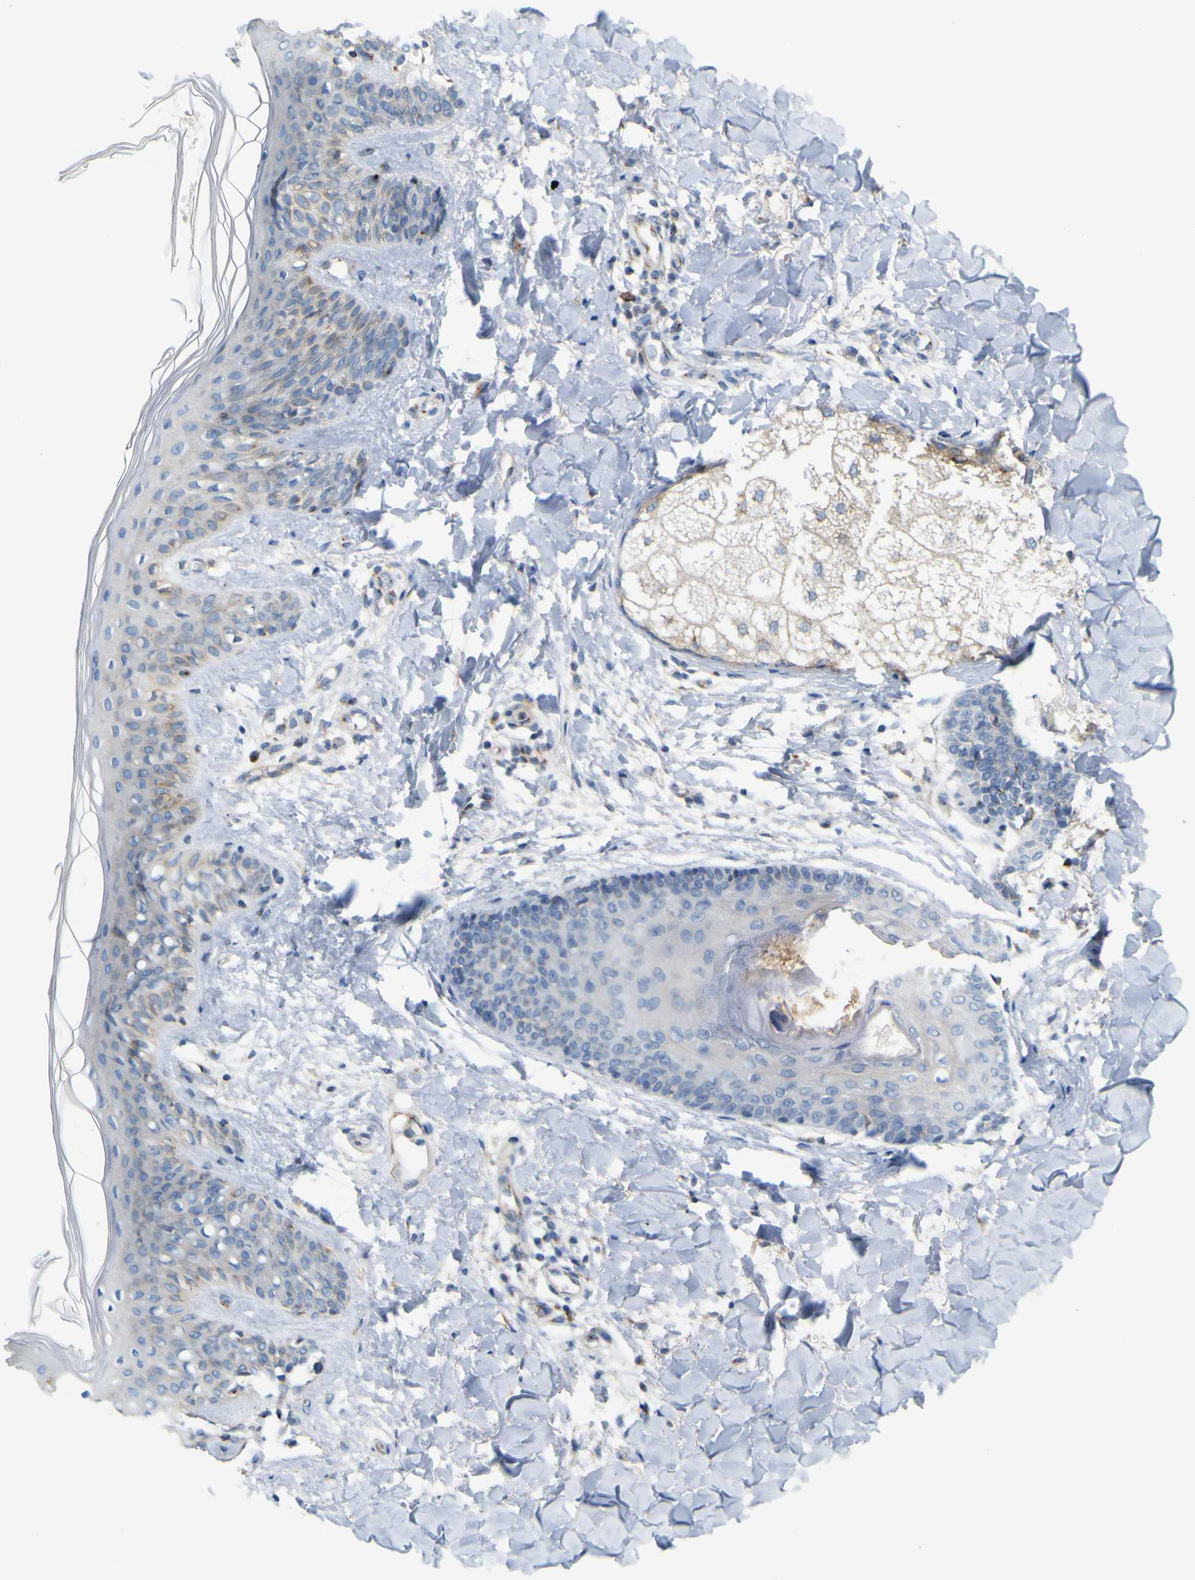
{"staining": {"intensity": "moderate", "quantity": "<25%", "location": "cytoplasmic/membranous"}, "tissue": "skin", "cell_type": "Fibroblasts", "image_type": "normal", "snomed": [{"axis": "morphology", "description": "Normal tissue, NOS"}, {"axis": "topography", "description": "Skin"}], "caption": "Approximately <25% of fibroblasts in benign skin display moderate cytoplasmic/membranous protein positivity as visualized by brown immunohistochemical staining.", "gene": "IGF2R", "patient": {"sex": "male", "age": 16}}